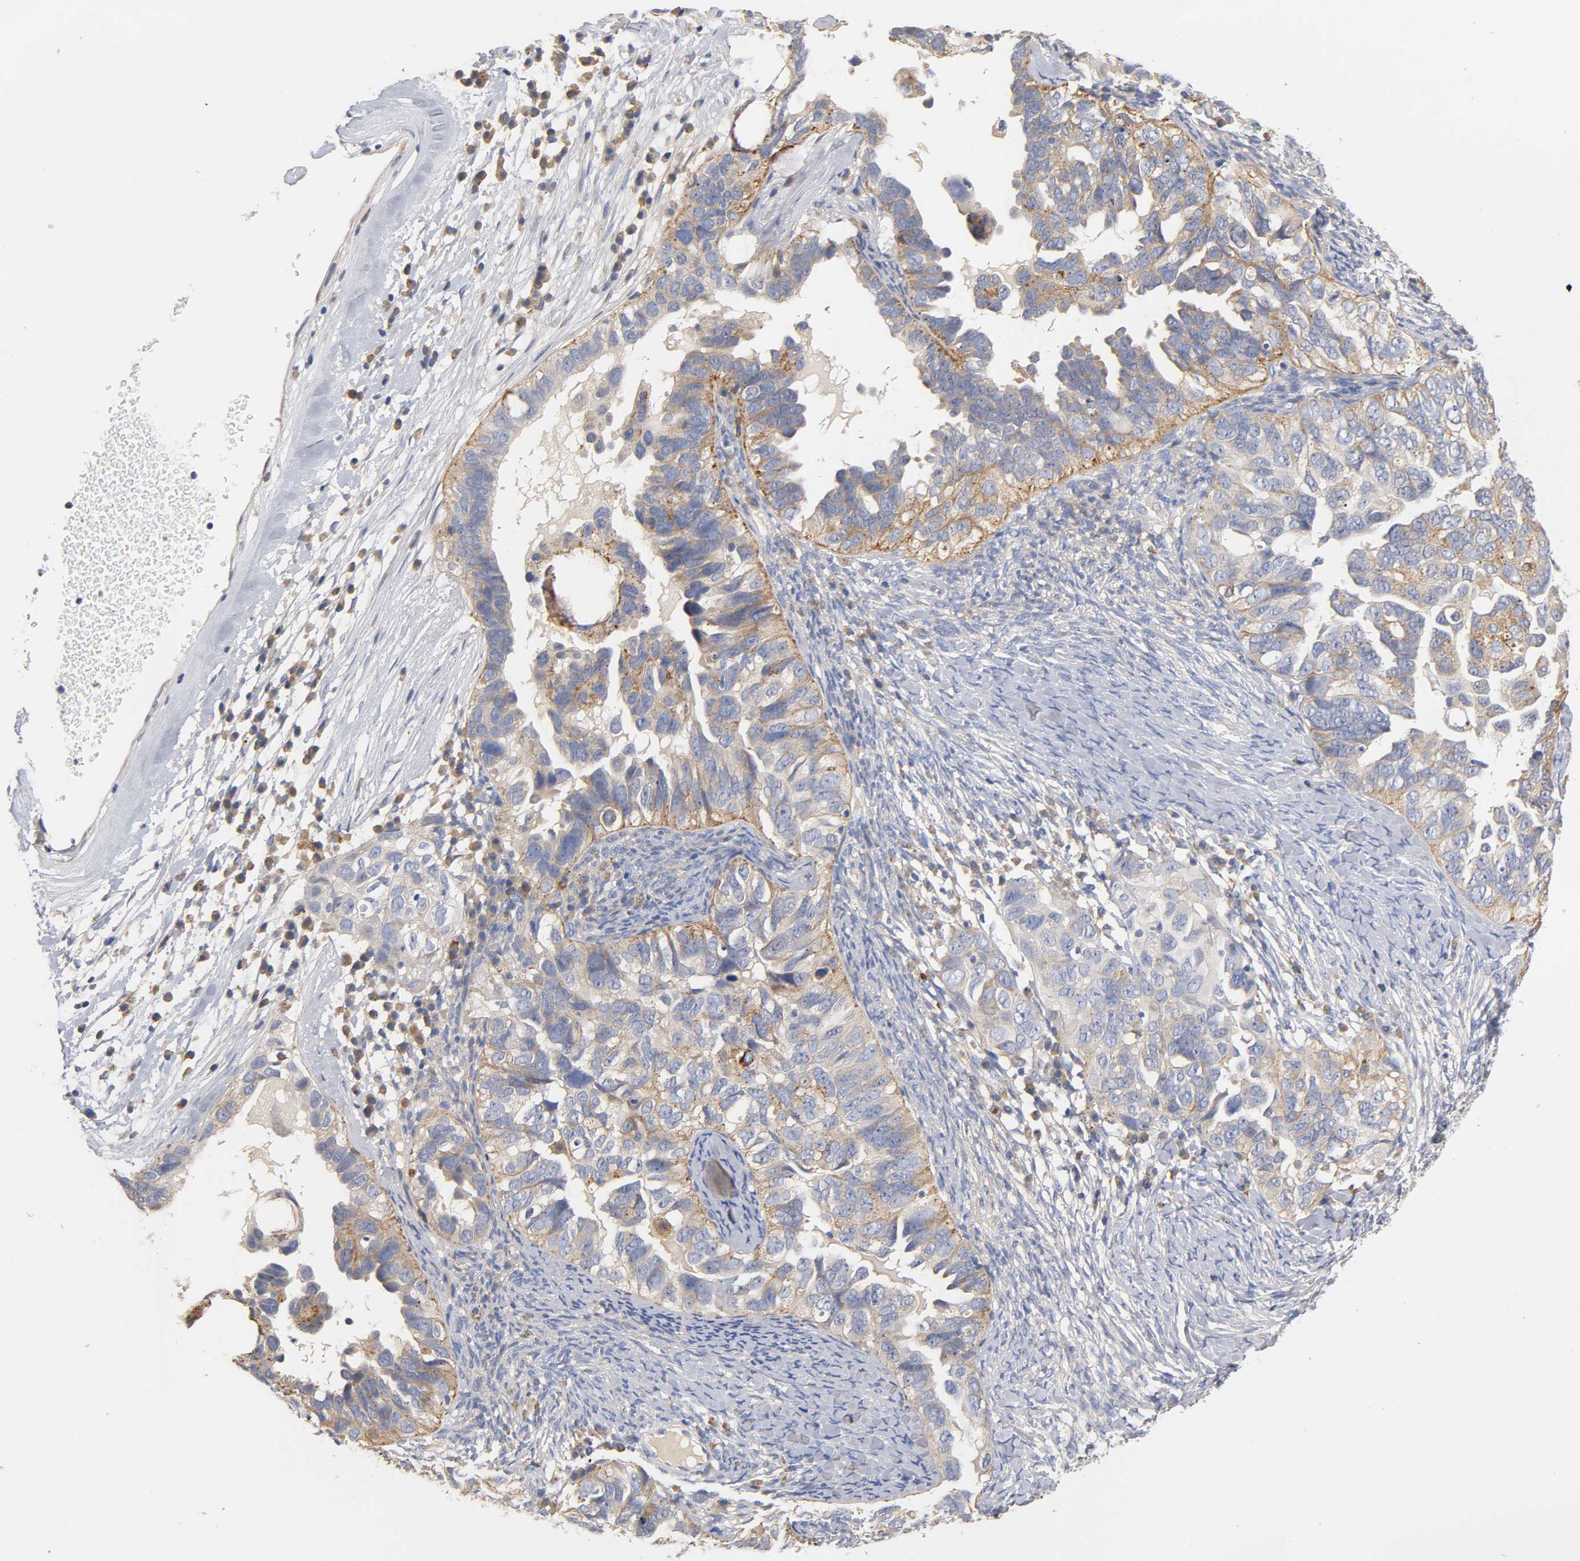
{"staining": {"intensity": "weak", "quantity": "25%-75%", "location": "cytoplasmic/membranous"}, "tissue": "ovarian cancer", "cell_type": "Tumor cells", "image_type": "cancer", "snomed": [{"axis": "morphology", "description": "Cystadenocarcinoma, serous, NOS"}, {"axis": "topography", "description": "Ovary"}], "caption": "Immunohistochemical staining of human ovarian cancer reveals weak cytoplasmic/membranous protein staining in approximately 25%-75% of tumor cells. The protein is stained brown, and the nuclei are stained in blue (DAB IHC with brightfield microscopy, high magnification).", "gene": "SEMA5A", "patient": {"sex": "female", "age": 82}}